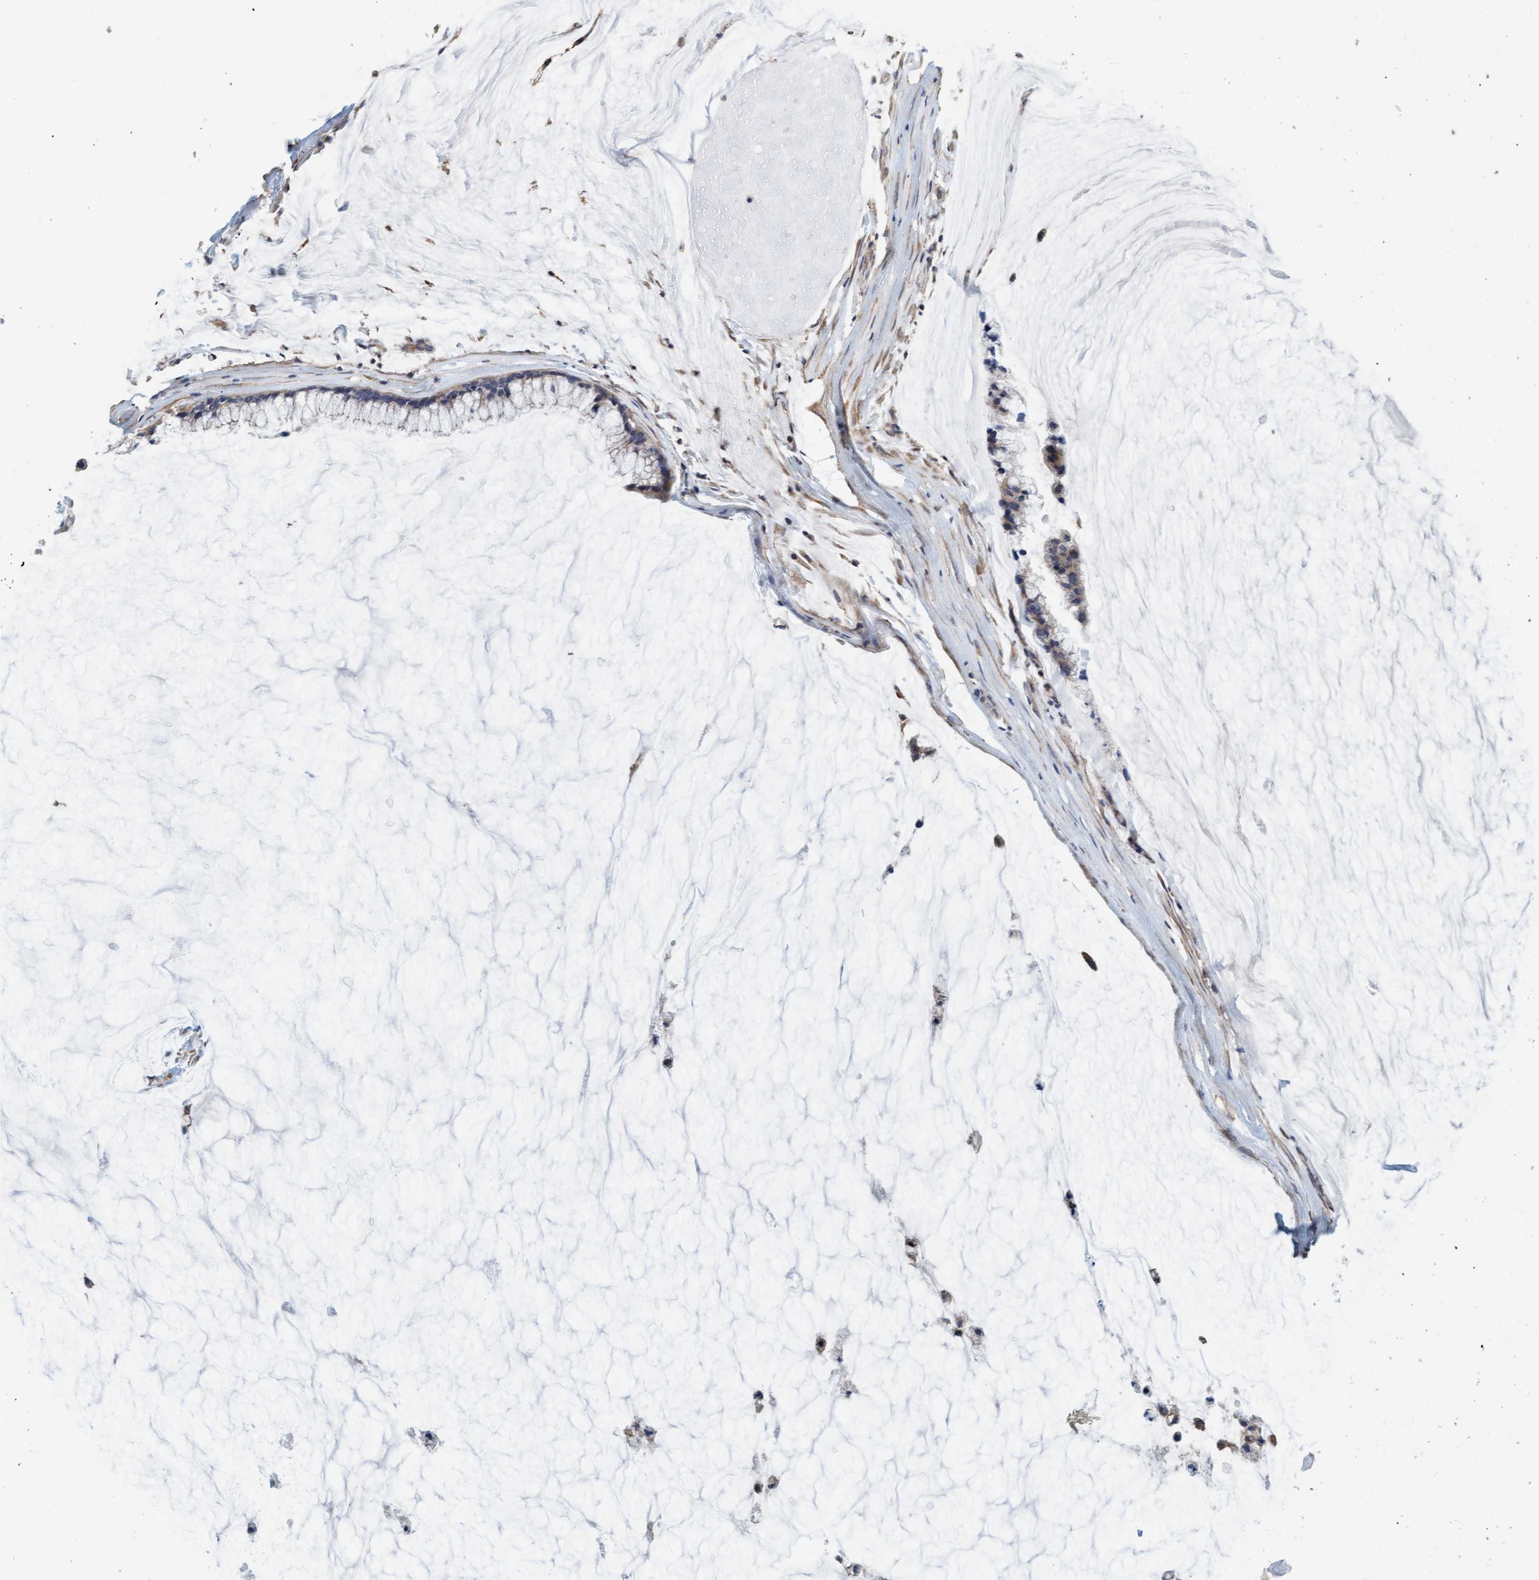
{"staining": {"intensity": "weak", "quantity": "<25%", "location": "cytoplasmic/membranous"}, "tissue": "ovarian cancer", "cell_type": "Tumor cells", "image_type": "cancer", "snomed": [{"axis": "morphology", "description": "Cystadenocarcinoma, mucinous, NOS"}, {"axis": "topography", "description": "Ovary"}], "caption": "Immunohistochemistry (IHC) photomicrograph of neoplastic tissue: human ovarian cancer (mucinous cystadenocarcinoma) stained with DAB (3,3'-diaminobenzidine) shows no significant protein staining in tumor cells.", "gene": "FXR2", "patient": {"sex": "female", "age": 39}}